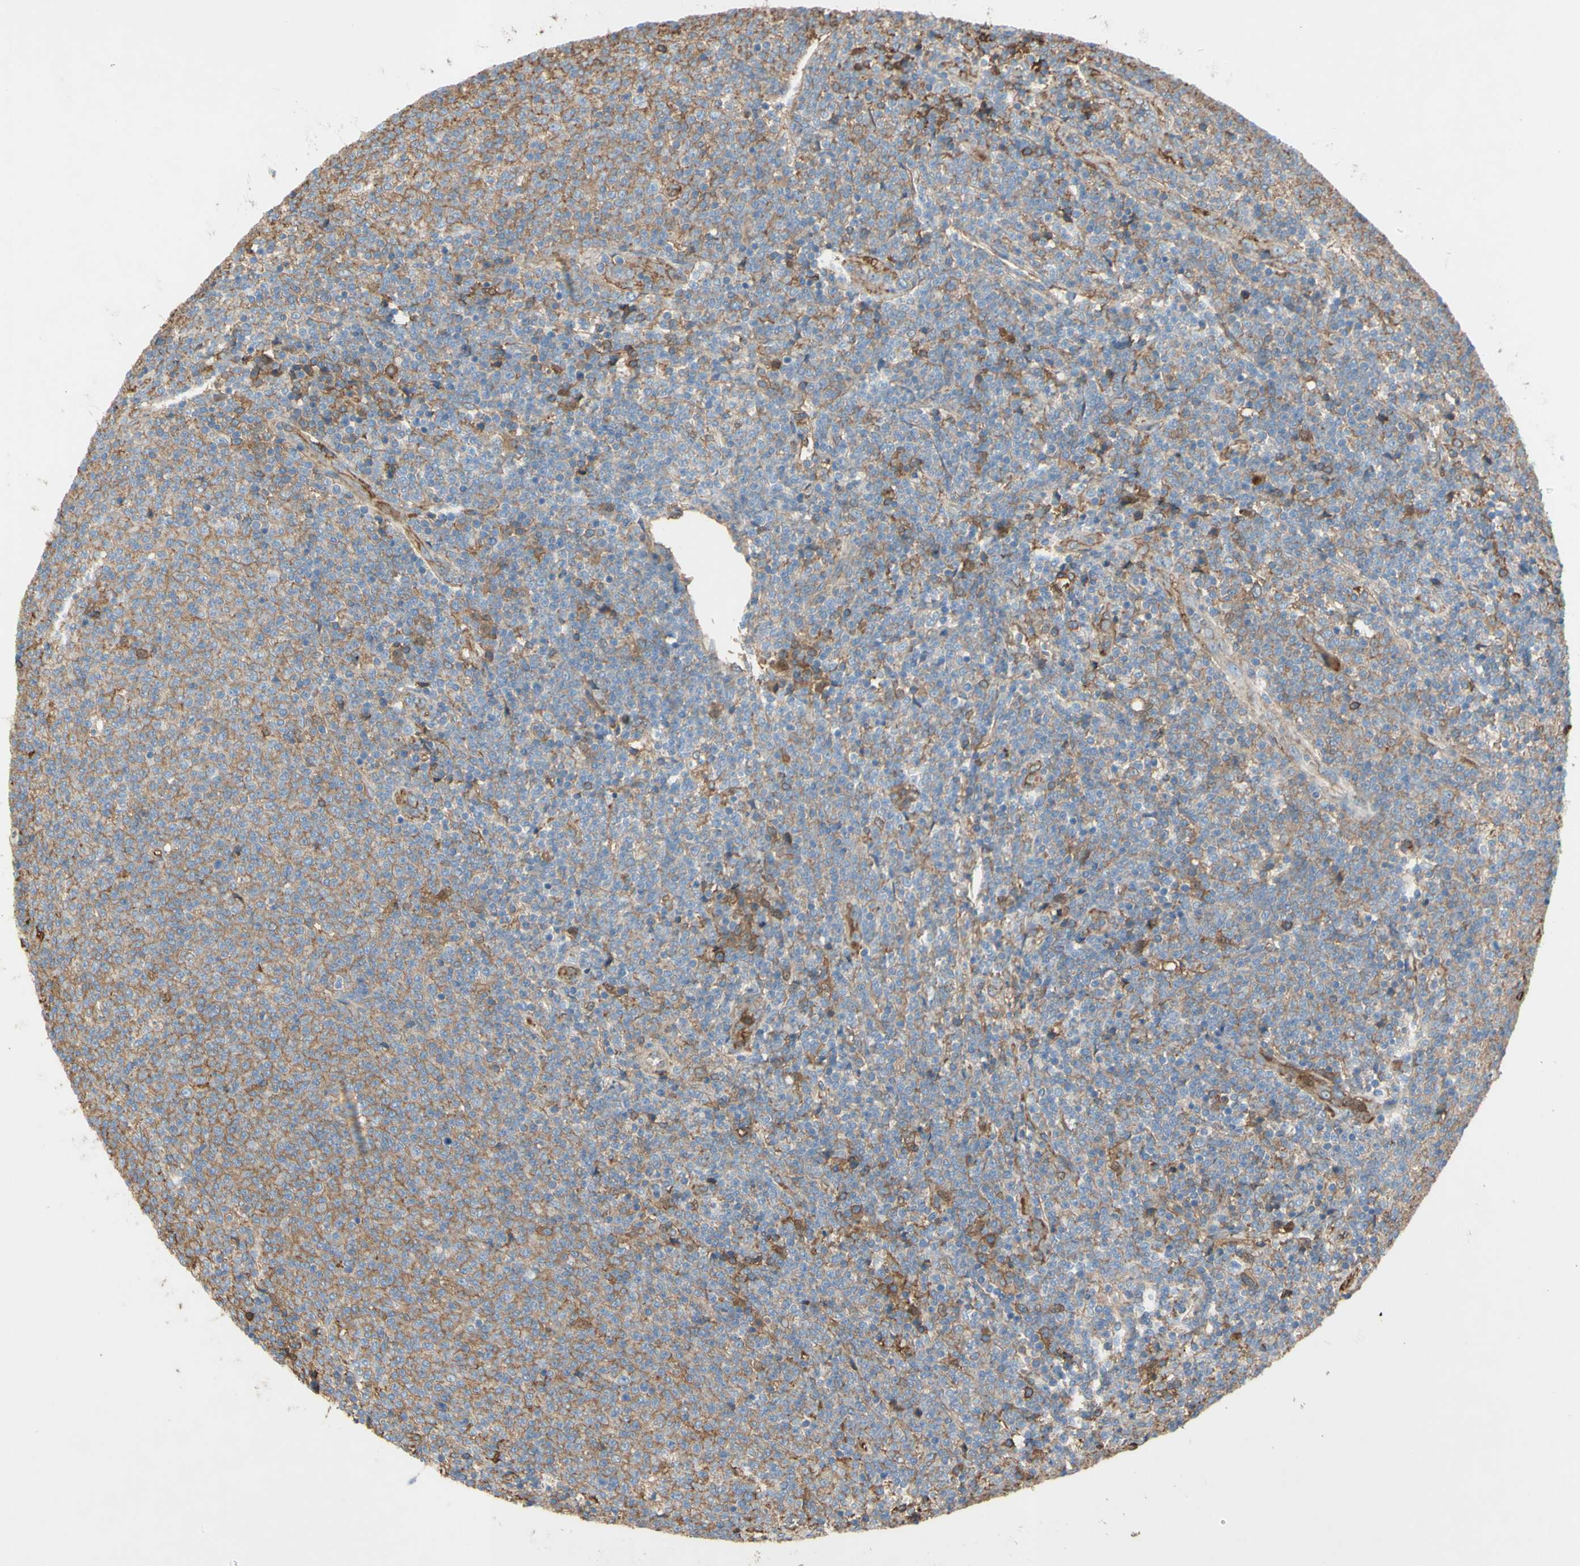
{"staining": {"intensity": "moderate", "quantity": "25%-75%", "location": "cytoplasmic/membranous"}, "tissue": "lymphoma", "cell_type": "Tumor cells", "image_type": "cancer", "snomed": [{"axis": "morphology", "description": "Malignant lymphoma, non-Hodgkin's type, Low grade"}, {"axis": "topography", "description": "Lymph node"}], "caption": "Immunohistochemical staining of human lymphoma reveals medium levels of moderate cytoplasmic/membranous staining in about 25%-75% of tumor cells. (DAB IHC, brown staining for protein, blue staining for nuclei).", "gene": "TIMP2", "patient": {"sex": "male", "age": 66}}